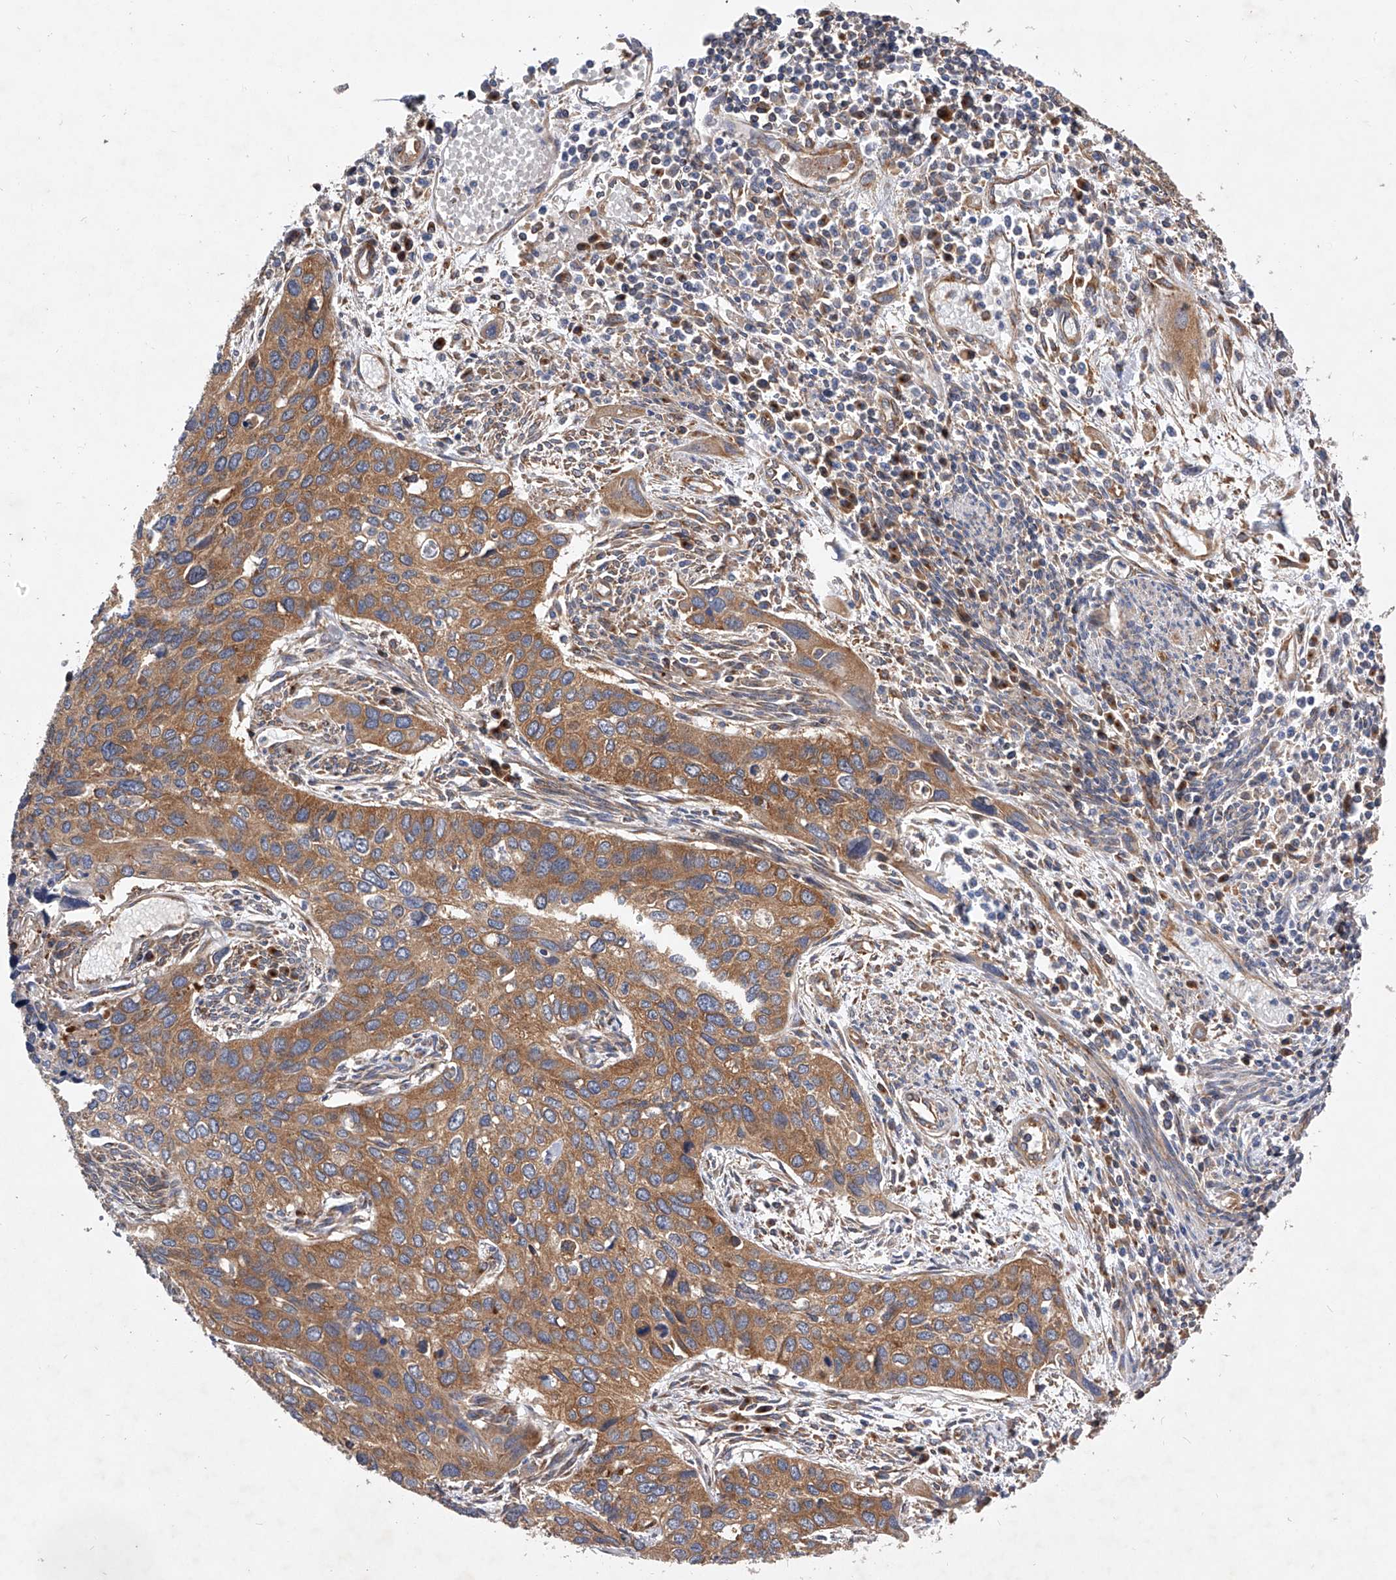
{"staining": {"intensity": "moderate", "quantity": ">75%", "location": "cytoplasmic/membranous"}, "tissue": "cervical cancer", "cell_type": "Tumor cells", "image_type": "cancer", "snomed": [{"axis": "morphology", "description": "Squamous cell carcinoma, NOS"}, {"axis": "topography", "description": "Cervix"}], "caption": "Protein staining of cervical cancer (squamous cell carcinoma) tissue displays moderate cytoplasmic/membranous expression in about >75% of tumor cells.", "gene": "CFAP410", "patient": {"sex": "female", "age": 55}}